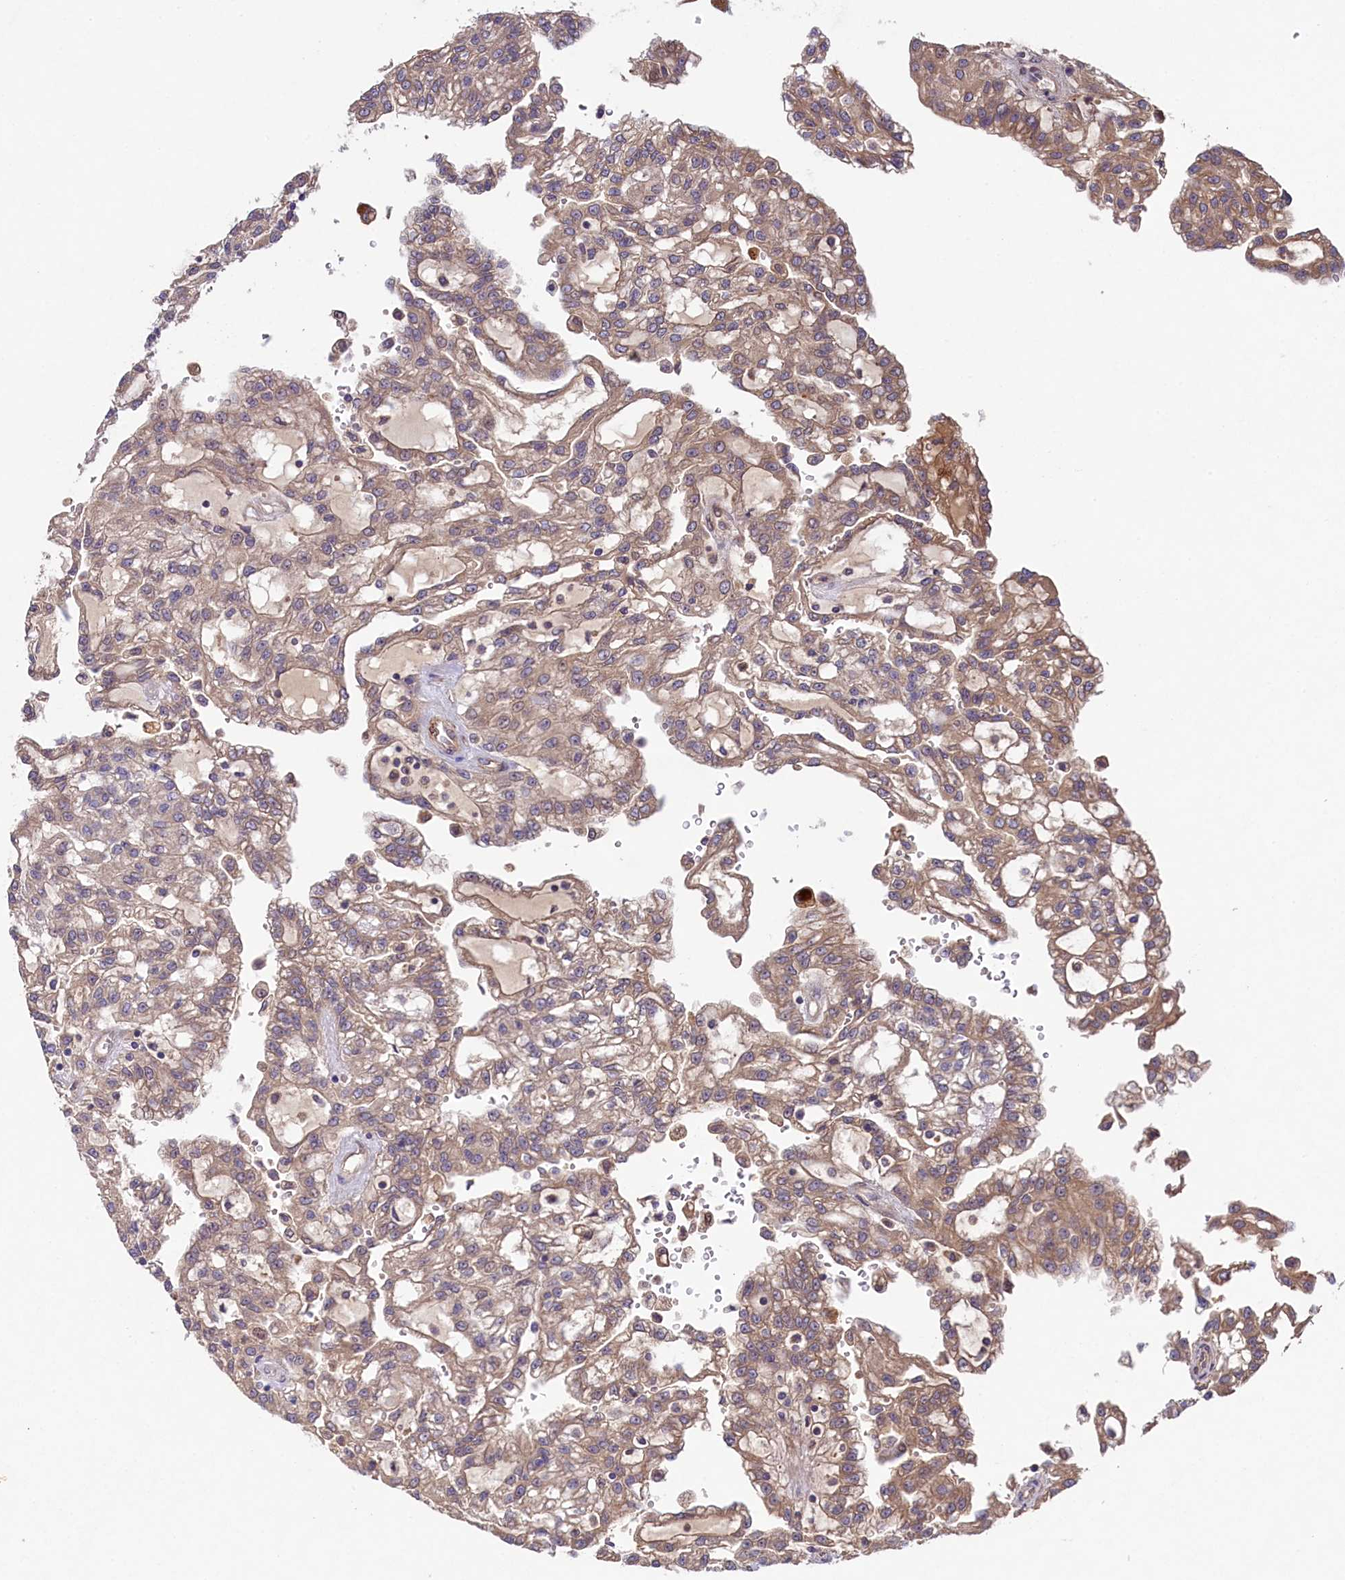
{"staining": {"intensity": "weak", "quantity": "25%-75%", "location": "cytoplasmic/membranous"}, "tissue": "renal cancer", "cell_type": "Tumor cells", "image_type": "cancer", "snomed": [{"axis": "morphology", "description": "Adenocarcinoma, NOS"}, {"axis": "topography", "description": "Kidney"}], "caption": "Adenocarcinoma (renal) tissue demonstrates weak cytoplasmic/membranous positivity in about 25%-75% of tumor cells", "gene": "CCDC102A", "patient": {"sex": "male", "age": 63}}